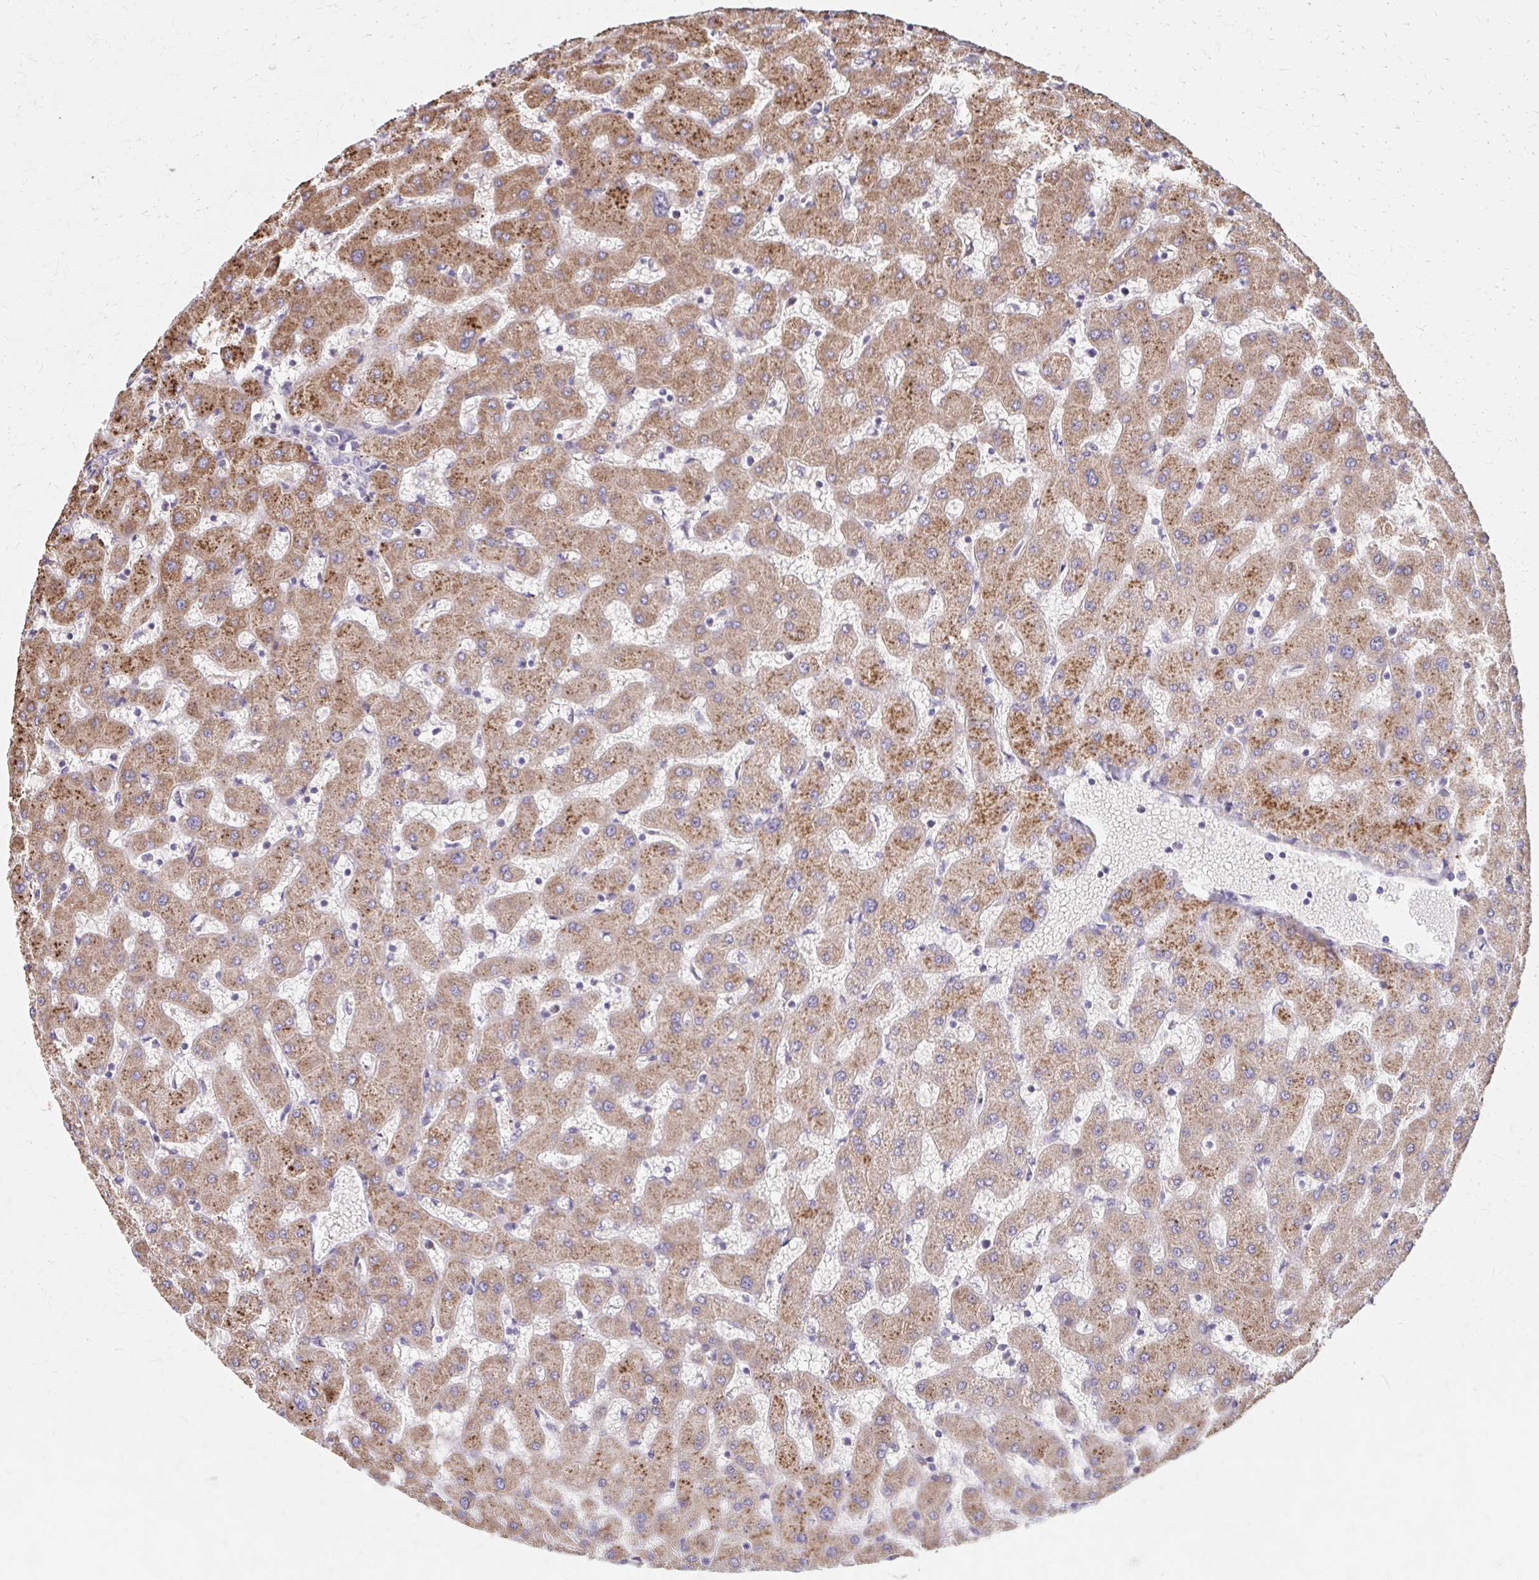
{"staining": {"intensity": "negative", "quantity": "none", "location": "none"}, "tissue": "liver", "cell_type": "Cholangiocytes", "image_type": "normal", "snomed": [{"axis": "morphology", "description": "Normal tissue, NOS"}, {"axis": "topography", "description": "Liver"}], "caption": "Protein analysis of normal liver exhibits no significant staining in cholangiocytes.", "gene": "HMGCS2", "patient": {"sex": "female", "age": 63}}